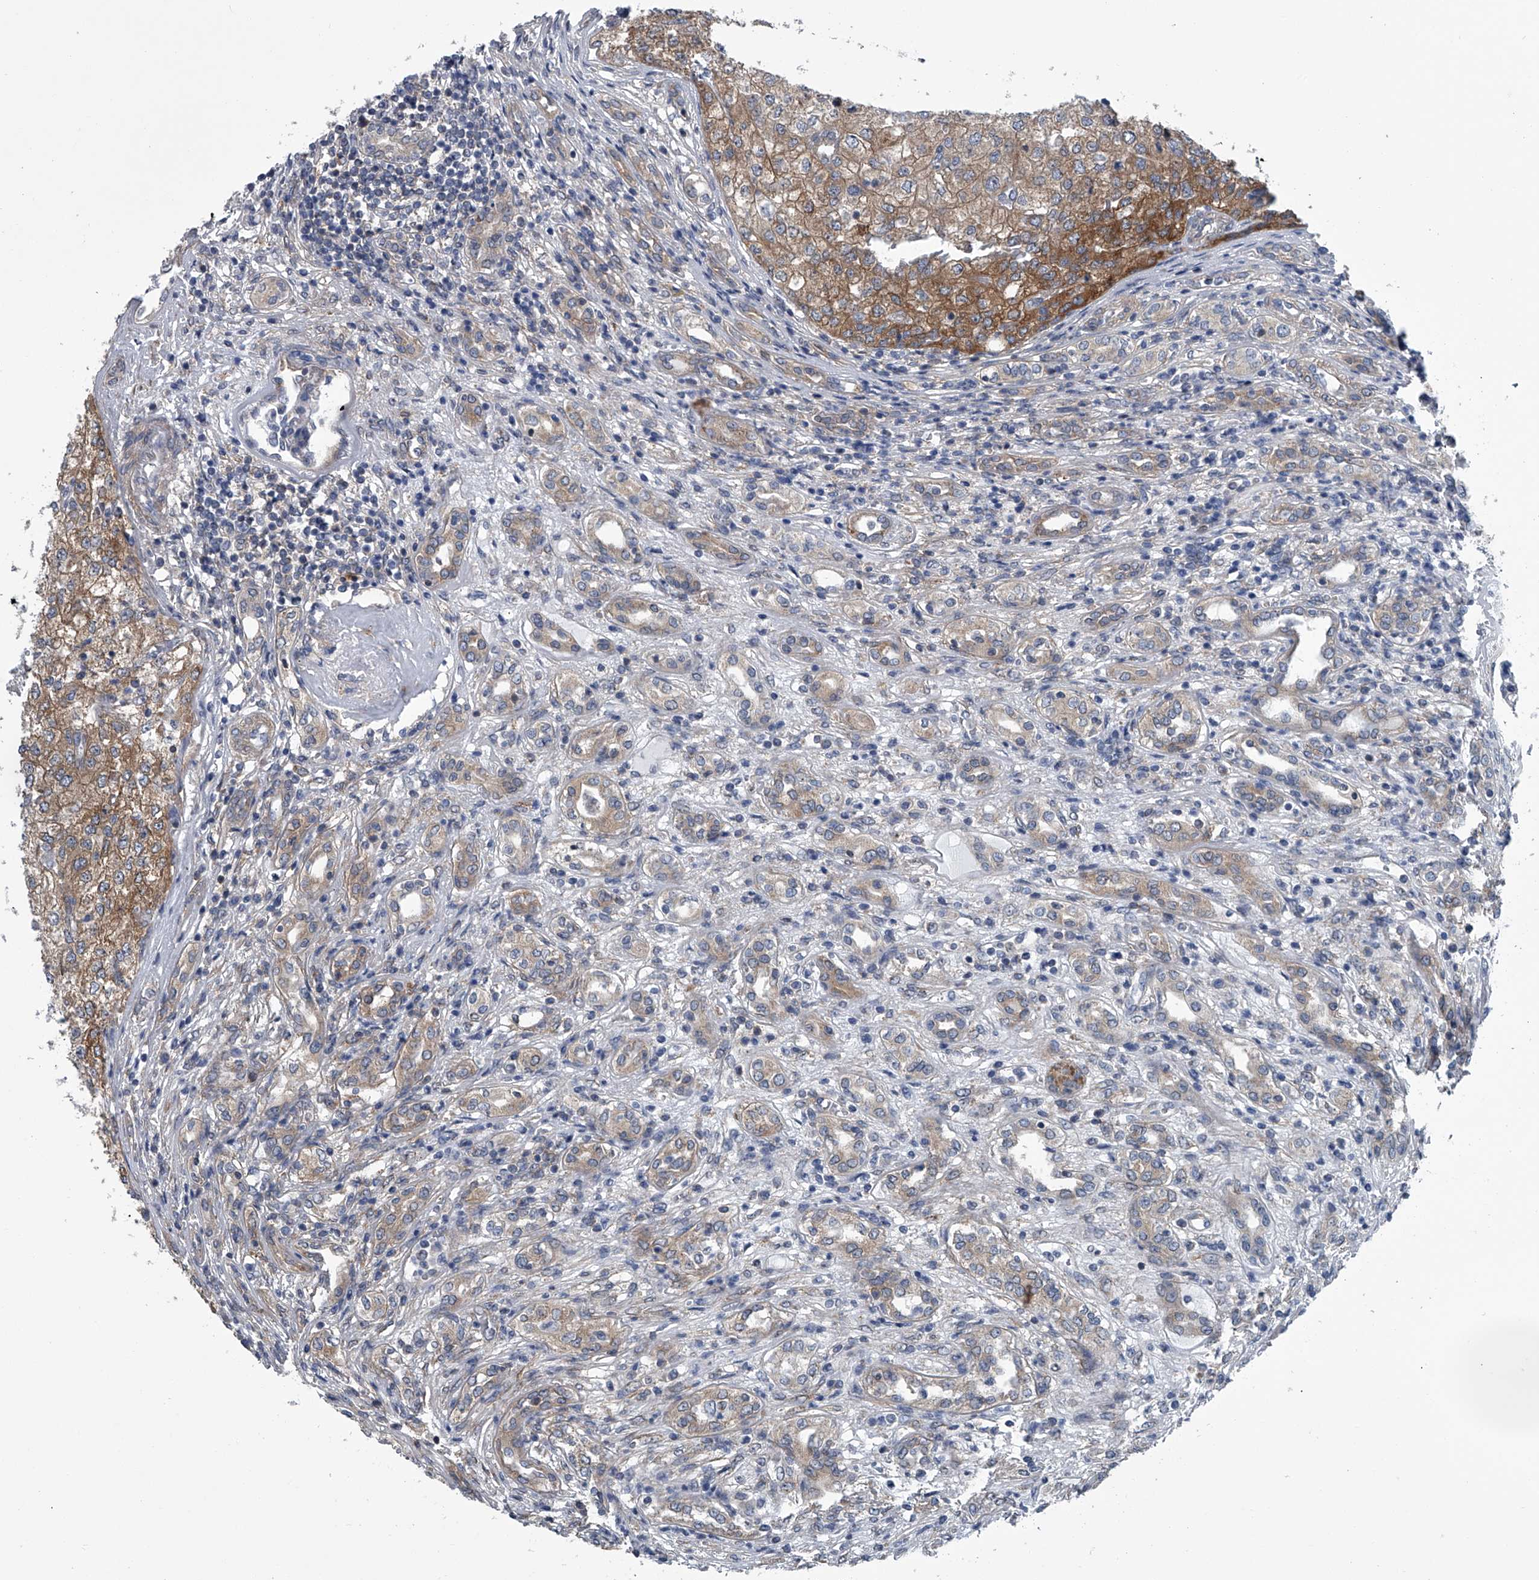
{"staining": {"intensity": "moderate", "quantity": ">75%", "location": "cytoplasmic/membranous"}, "tissue": "renal cancer", "cell_type": "Tumor cells", "image_type": "cancer", "snomed": [{"axis": "morphology", "description": "Adenocarcinoma, NOS"}, {"axis": "topography", "description": "Kidney"}], "caption": "Moderate cytoplasmic/membranous expression is appreciated in about >75% of tumor cells in renal cancer (adenocarcinoma).", "gene": "PPP2R5D", "patient": {"sex": "female", "age": 54}}